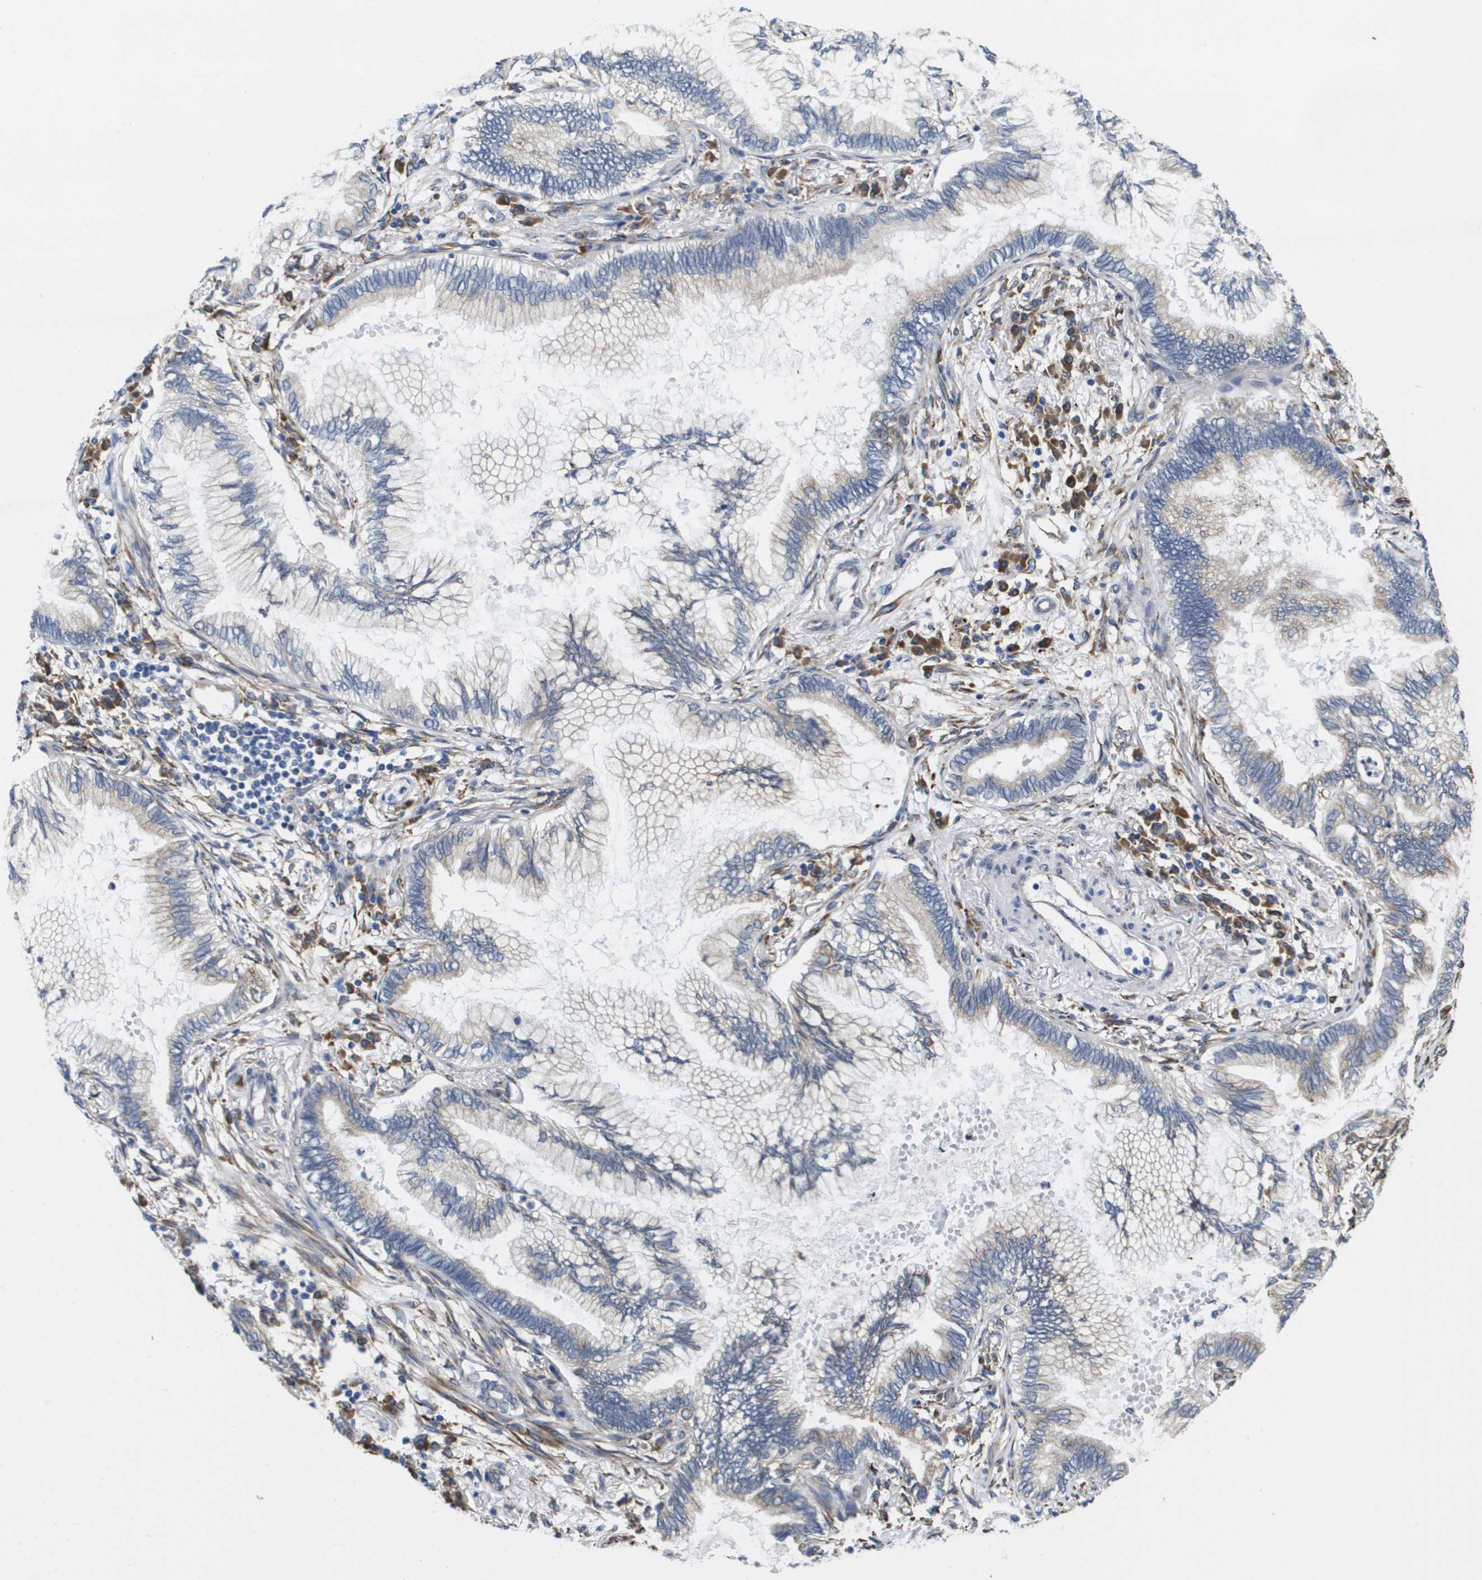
{"staining": {"intensity": "negative", "quantity": "none", "location": "none"}, "tissue": "lung cancer", "cell_type": "Tumor cells", "image_type": "cancer", "snomed": [{"axis": "morphology", "description": "Normal tissue, NOS"}, {"axis": "morphology", "description": "Adenocarcinoma, NOS"}, {"axis": "topography", "description": "Bronchus"}, {"axis": "topography", "description": "Lung"}], "caption": "This is an immunohistochemistry (IHC) image of human lung cancer. There is no positivity in tumor cells.", "gene": "ST3GAL2", "patient": {"sex": "female", "age": 70}}